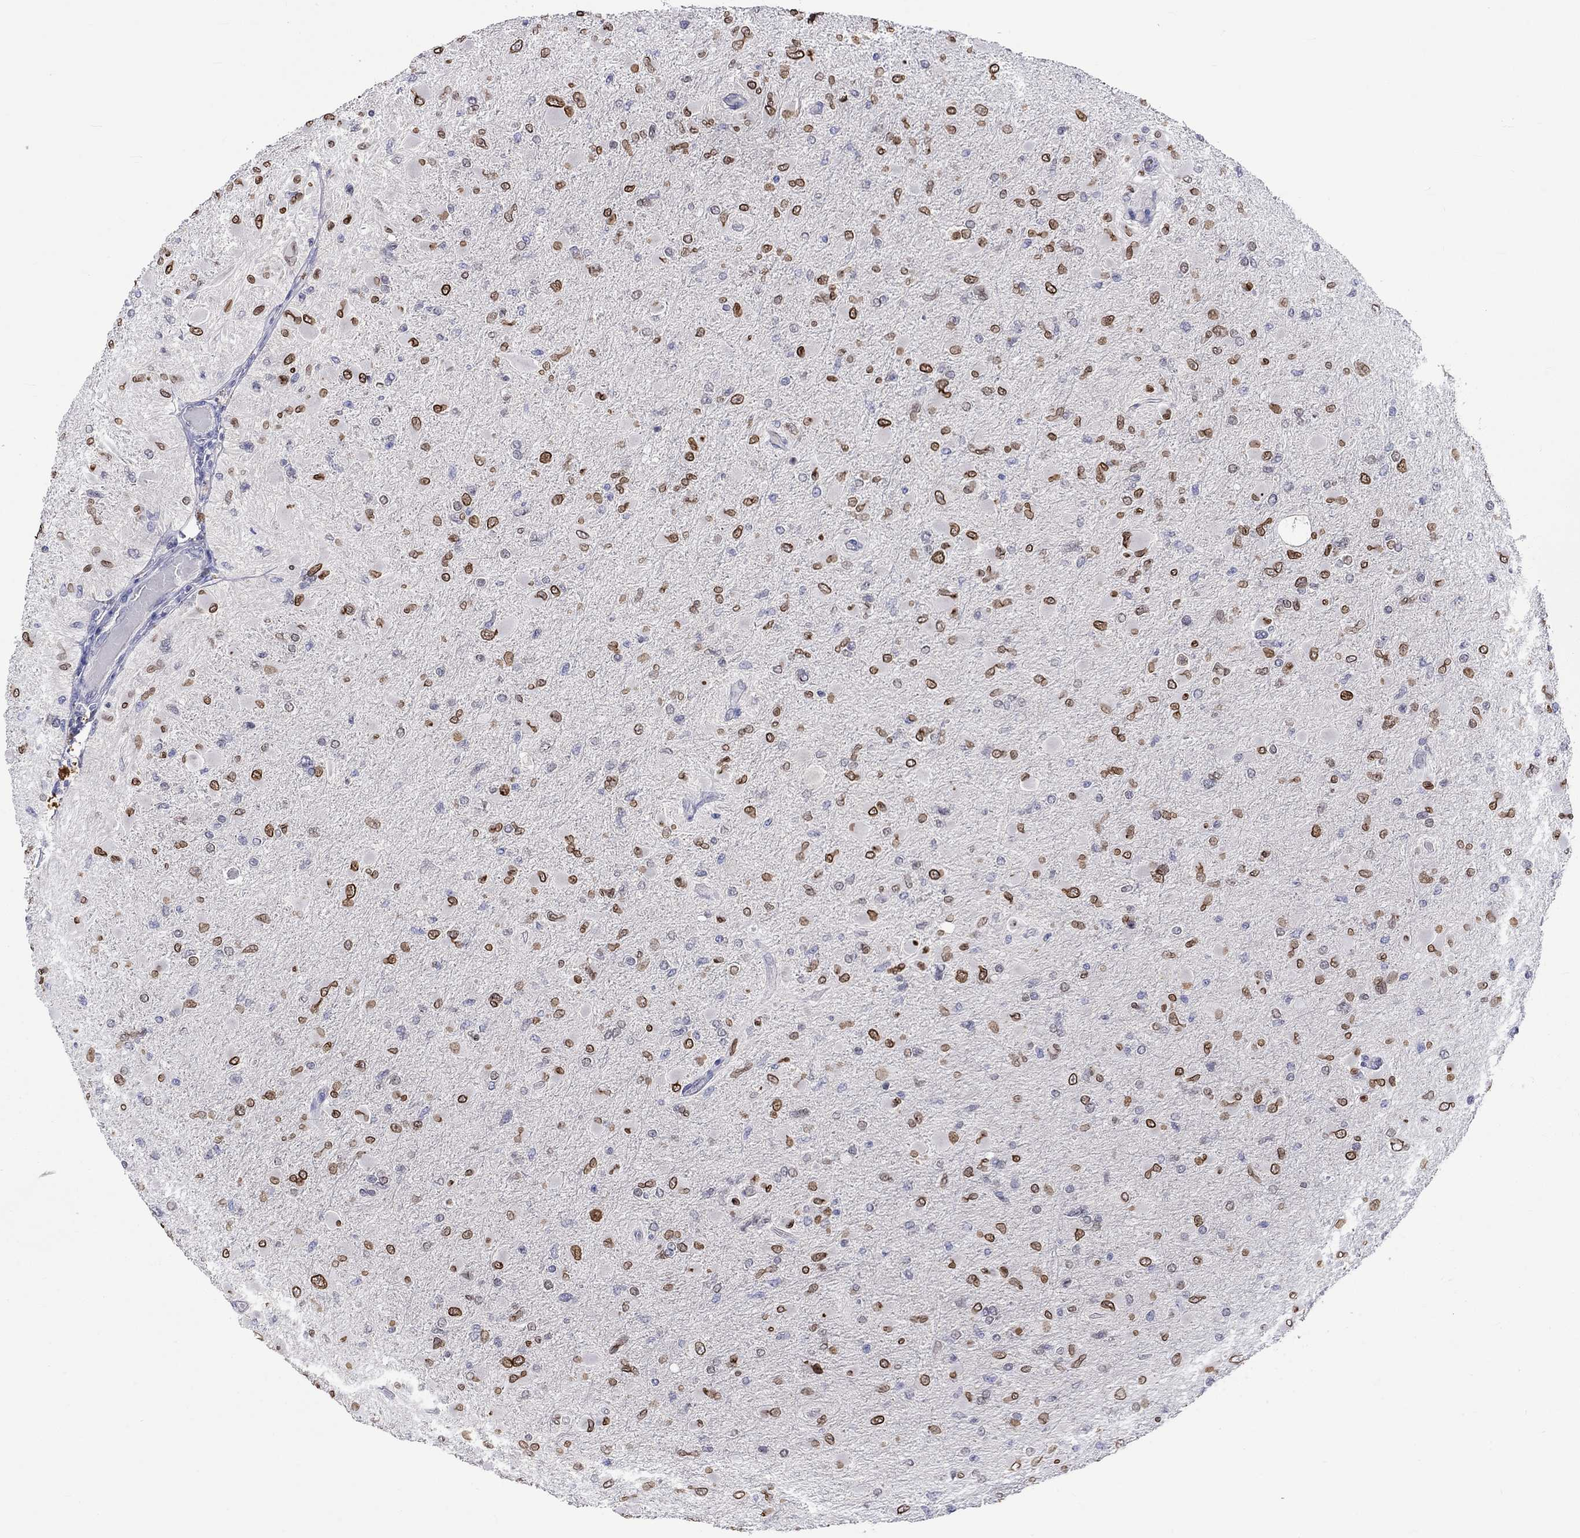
{"staining": {"intensity": "strong", "quantity": "25%-75%", "location": "cytoplasmic/membranous,nuclear"}, "tissue": "glioma", "cell_type": "Tumor cells", "image_type": "cancer", "snomed": [{"axis": "morphology", "description": "Glioma, malignant, High grade"}, {"axis": "topography", "description": "Cerebral cortex"}], "caption": "Immunohistochemical staining of human glioma demonstrates high levels of strong cytoplasmic/membranous and nuclear protein positivity in approximately 25%-75% of tumor cells. (IHC, brightfield microscopy, high magnification).", "gene": "LRFN4", "patient": {"sex": "female", "age": 36}}